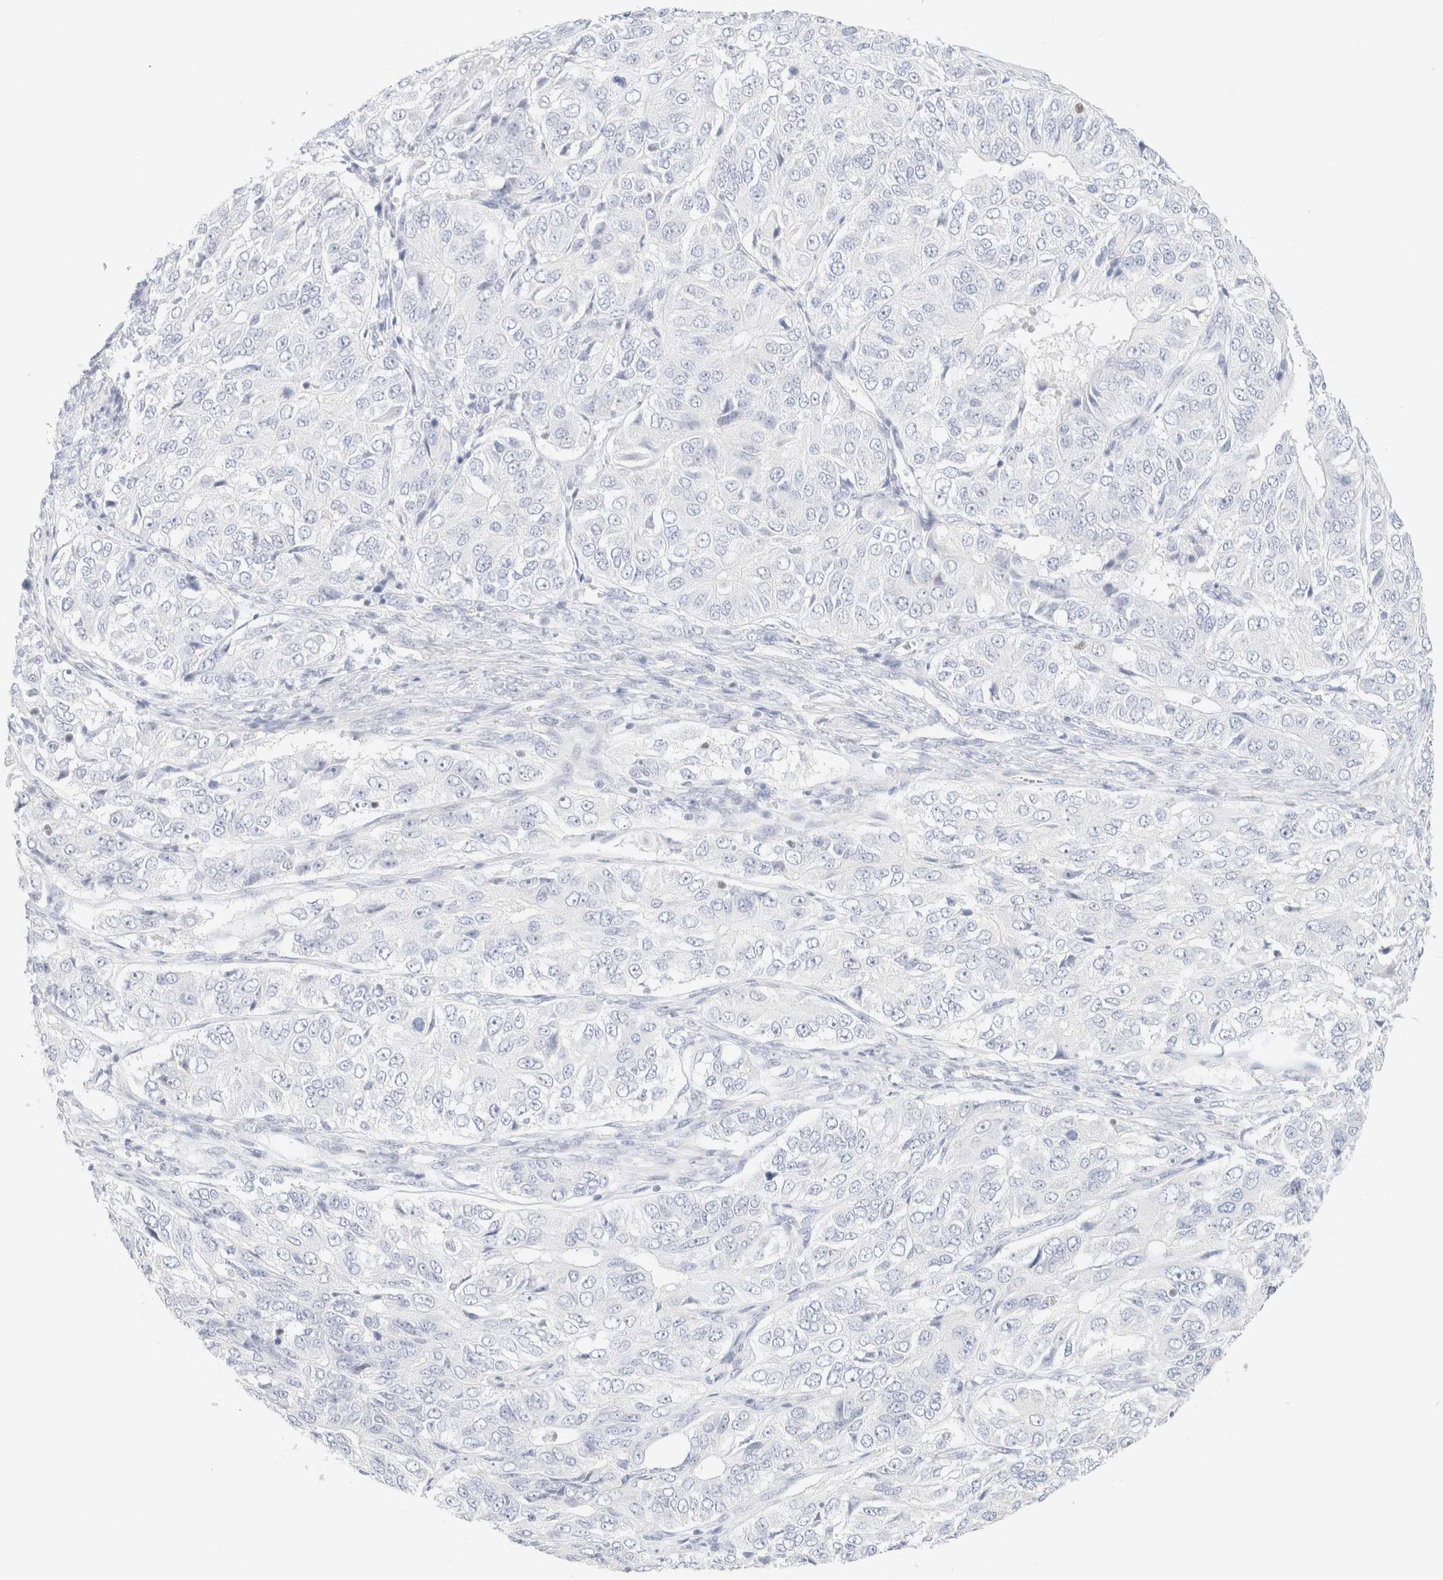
{"staining": {"intensity": "negative", "quantity": "none", "location": "none"}, "tissue": "ovarian cancer", "cell_type": "Tumor cells", "image_type": "cancer", "snomed": [{"axis": "morphology", "description": "Carcinoma, endometroid"}, {"axis": "topography", "description": "Ovary"}], "caption": "This is a histopathology image of immunohistochemistry staining of endometroid carcinoma (ovarian), which shows no staining in tumor cells.", "gene": "IKZF3", "patient": {"sex": "female", "age": 51}}